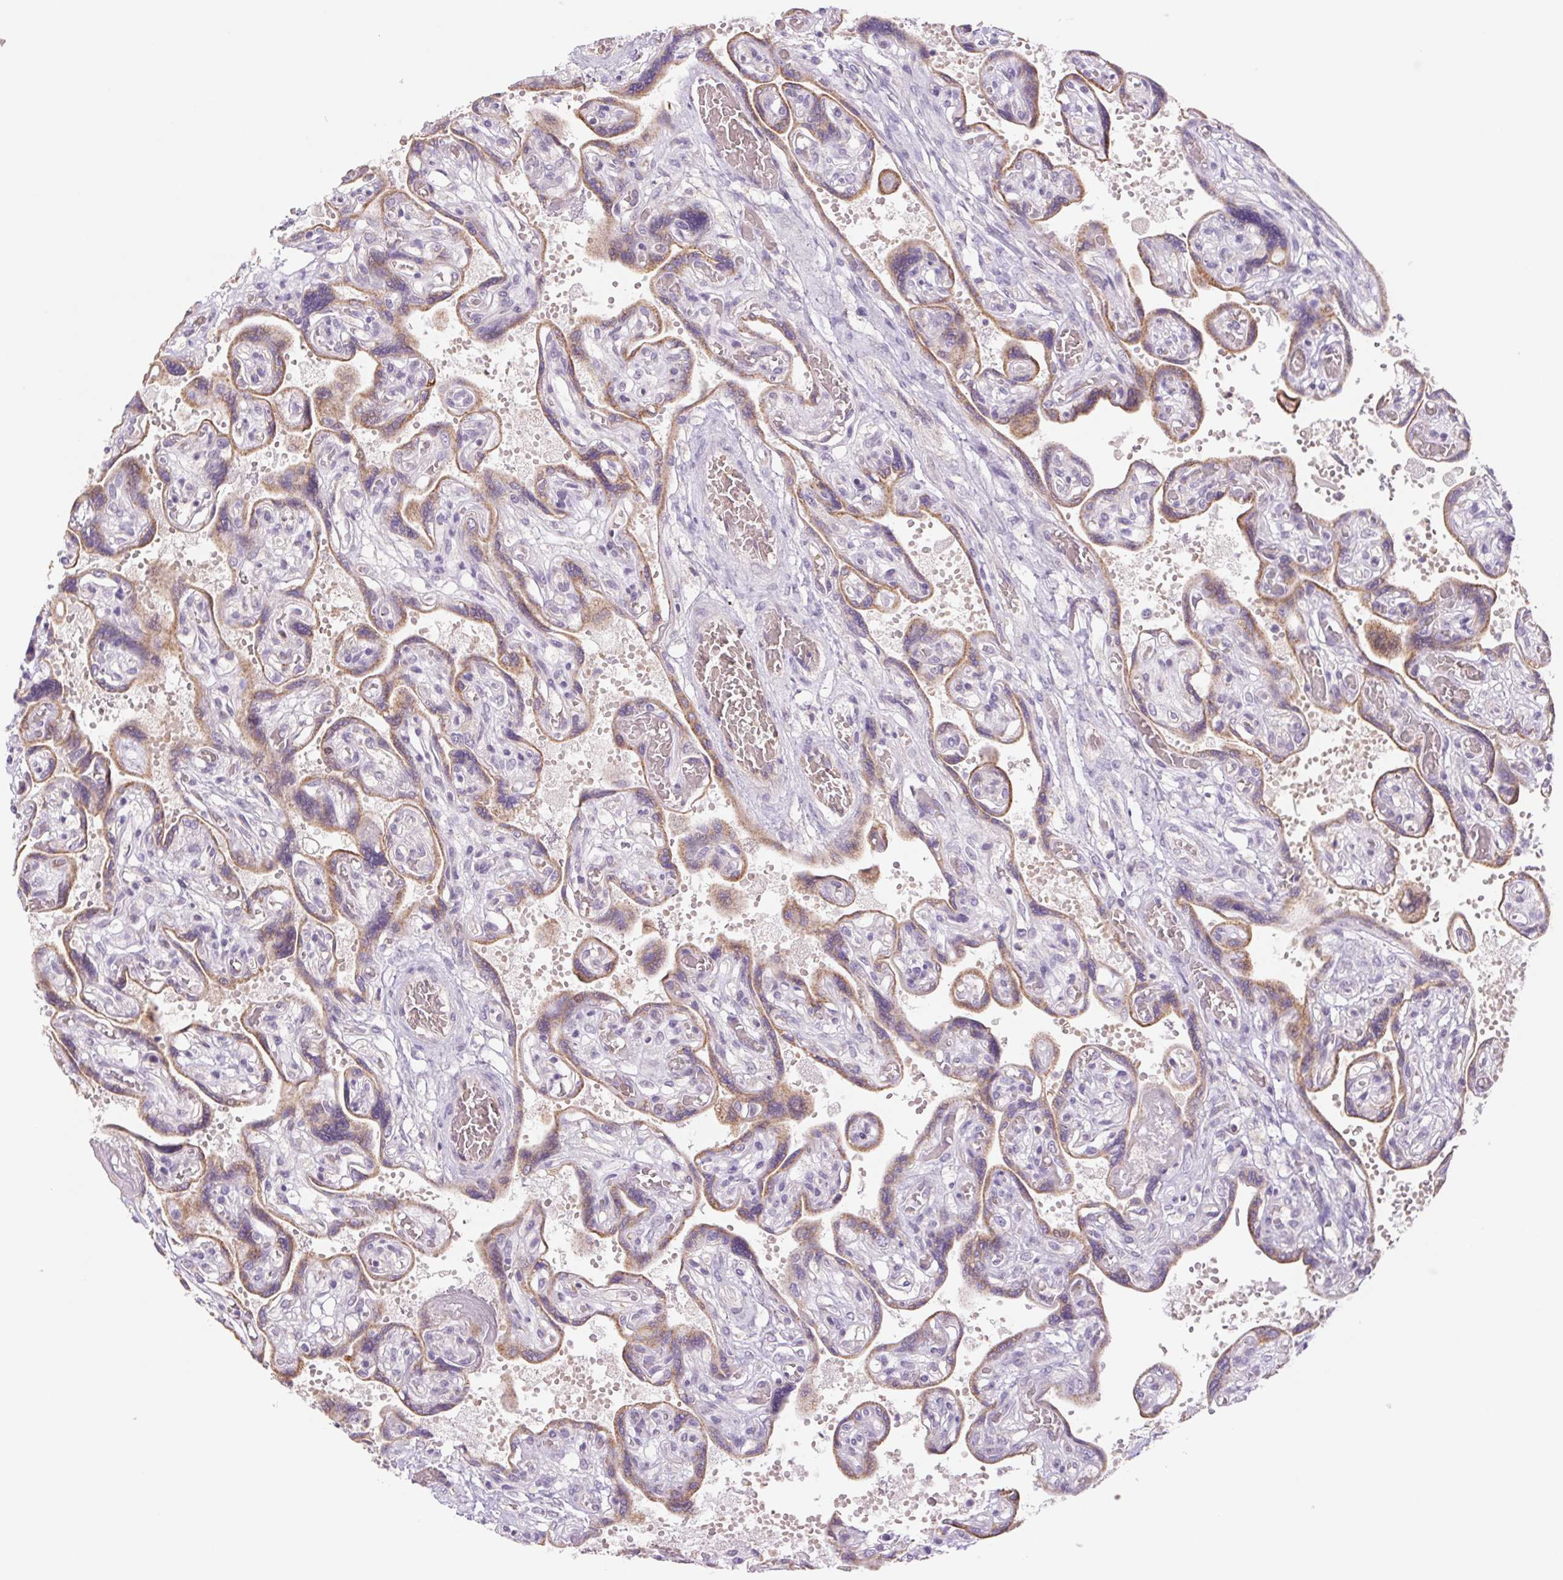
{"staining": {"intensity": "moderate", "quantity": ">75%", "location": "cytoplasmic/membranous"}, "tissue": "placenta", "cell_type": "Decidual cells", "image_type": "normal", "snomed": [{"axis": "morphology", "description": "Normal tissue, NOS"}, {"axis": "topography", "description": "Placenta"}], "caption": "Brown immunohistochemical staining in benign human placenta reveals moderate cytoplasmic/membranous staining in about >75% of decidual cells.", "gene": "IGFL3", "patient": {"sex": "female", "age": 32}}